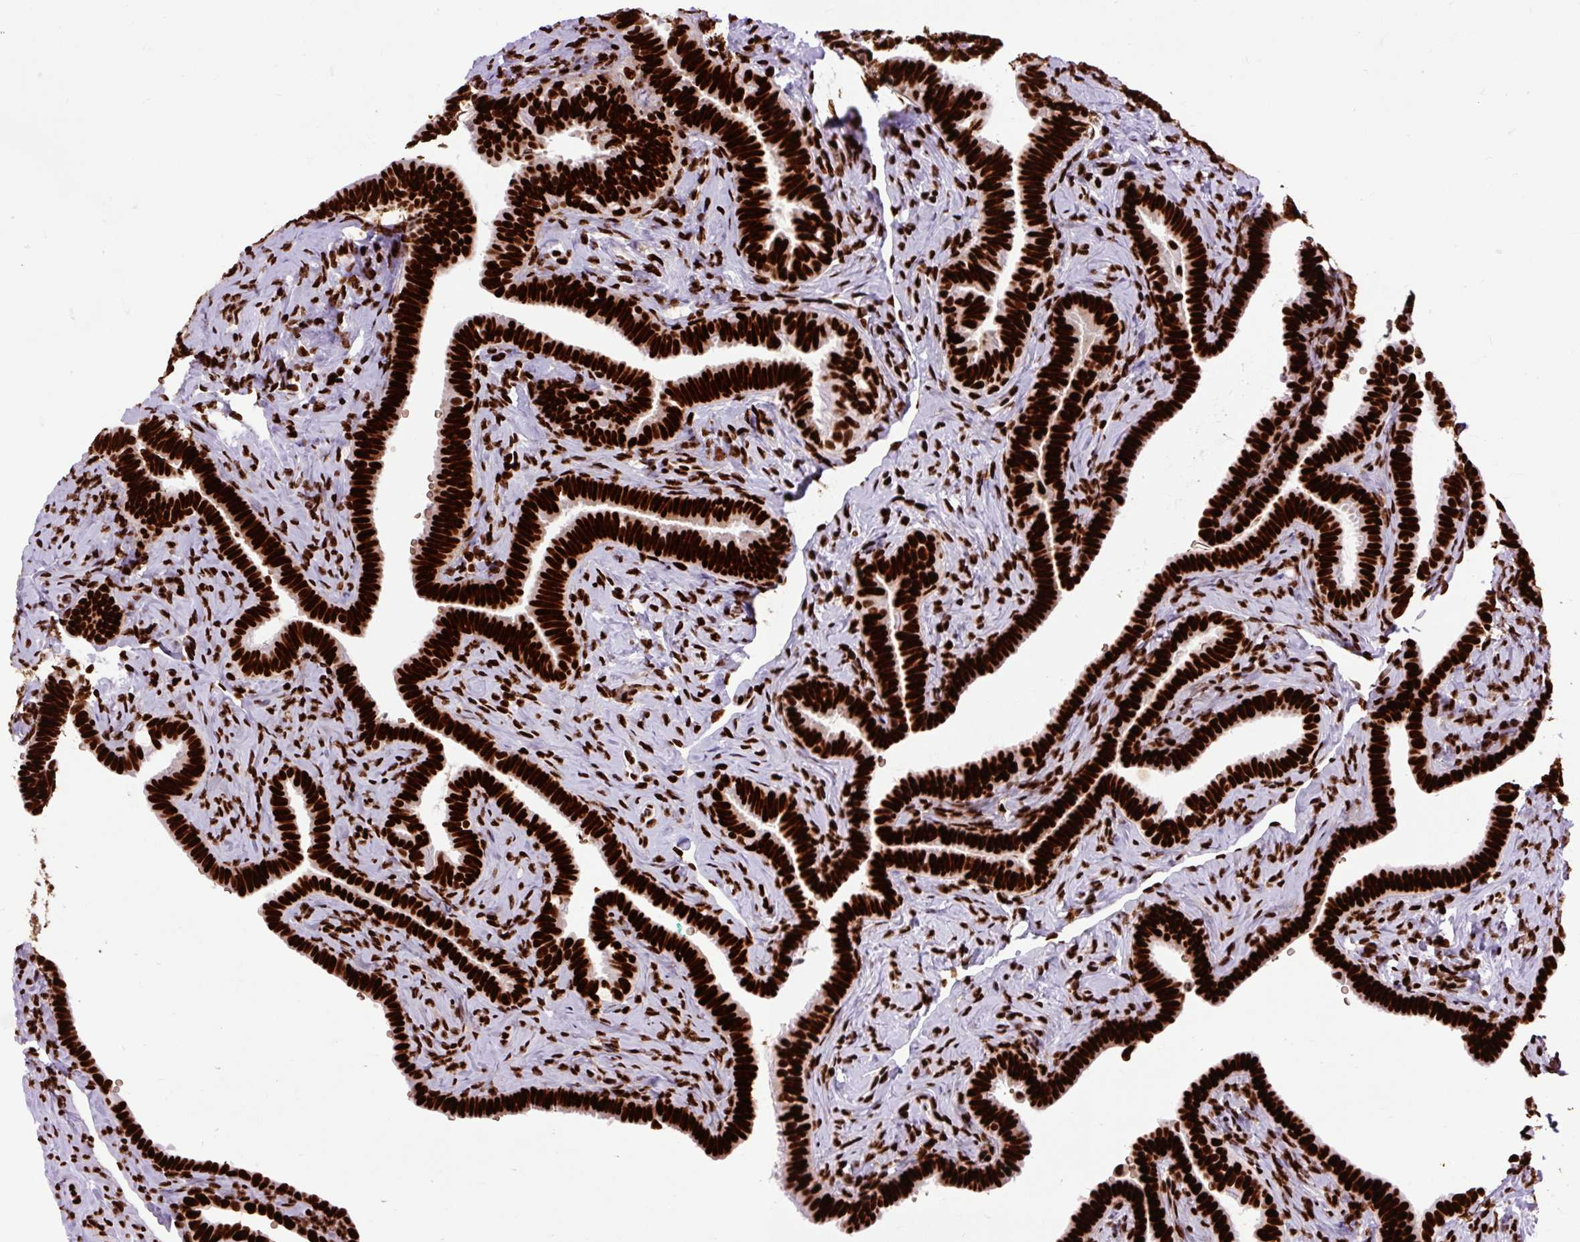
{"staining": {"intensity": "strong", "quantity": ">75%", "location": "nuclear"}, "tissue": "fallopian tube", "cell_type": "Glandular cells", "image_type": "normal", "snomed": [{"axis": "morphology", "description": "Normal tissue, NOS"}, {"axis": "topography", "description": "Fallopian tube"}], "caption": "This photomicrograph displays normal fallopian tube stained with immunohistochemistry (IHC) to label a protein in brown. The nuclear of glandular cells show strong positivity for the protein. Nuclei are counter-stained blue.", "gene": "FUS", "patient": {"sex": "female", "age": 69}}